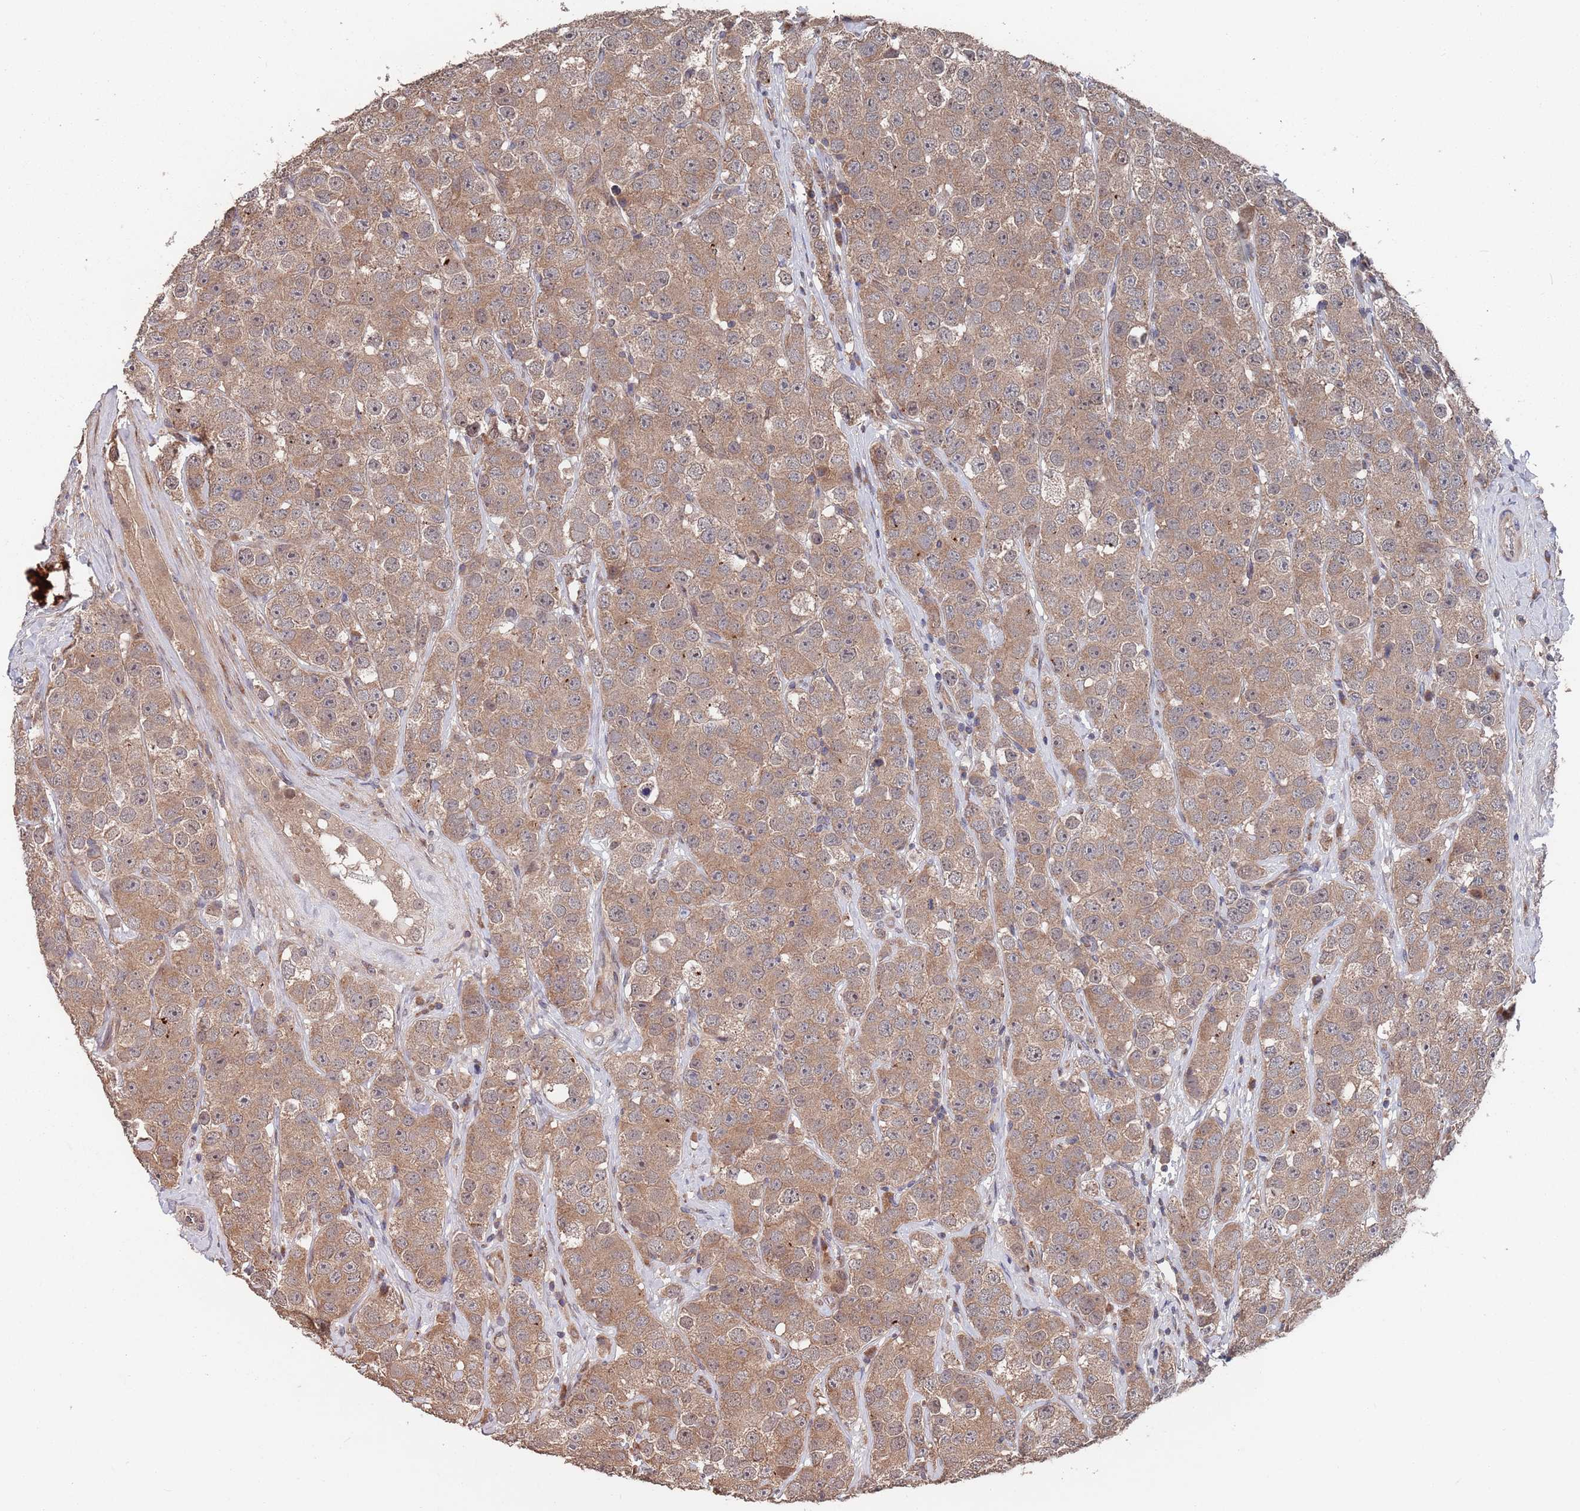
{"staining": {"intensity": "moderate", "quantity": ">75%", "location": "cytoplasmic/membranous"}, "tissue": "testis cancer", "cell_type": "Tumor cells", "image_type": "cancer", "snomed": [{"axis": "morphology", "description": "Seminoma, NOS"}, {"axis": "topography", "description": "Testis"}], "caption": "IHC of testis cancer reveals medium levels of moderate cytoplasmic/membranous expression in about >75% of tumor cells. (Stains: DAB (3,3'-diaminobenzidine) in brown, nuclei in blue, Microscopy: brightfield microscopy at high magnification).", "gene": "UNC45A", "patient": {"sex": "male", "age": 28}}